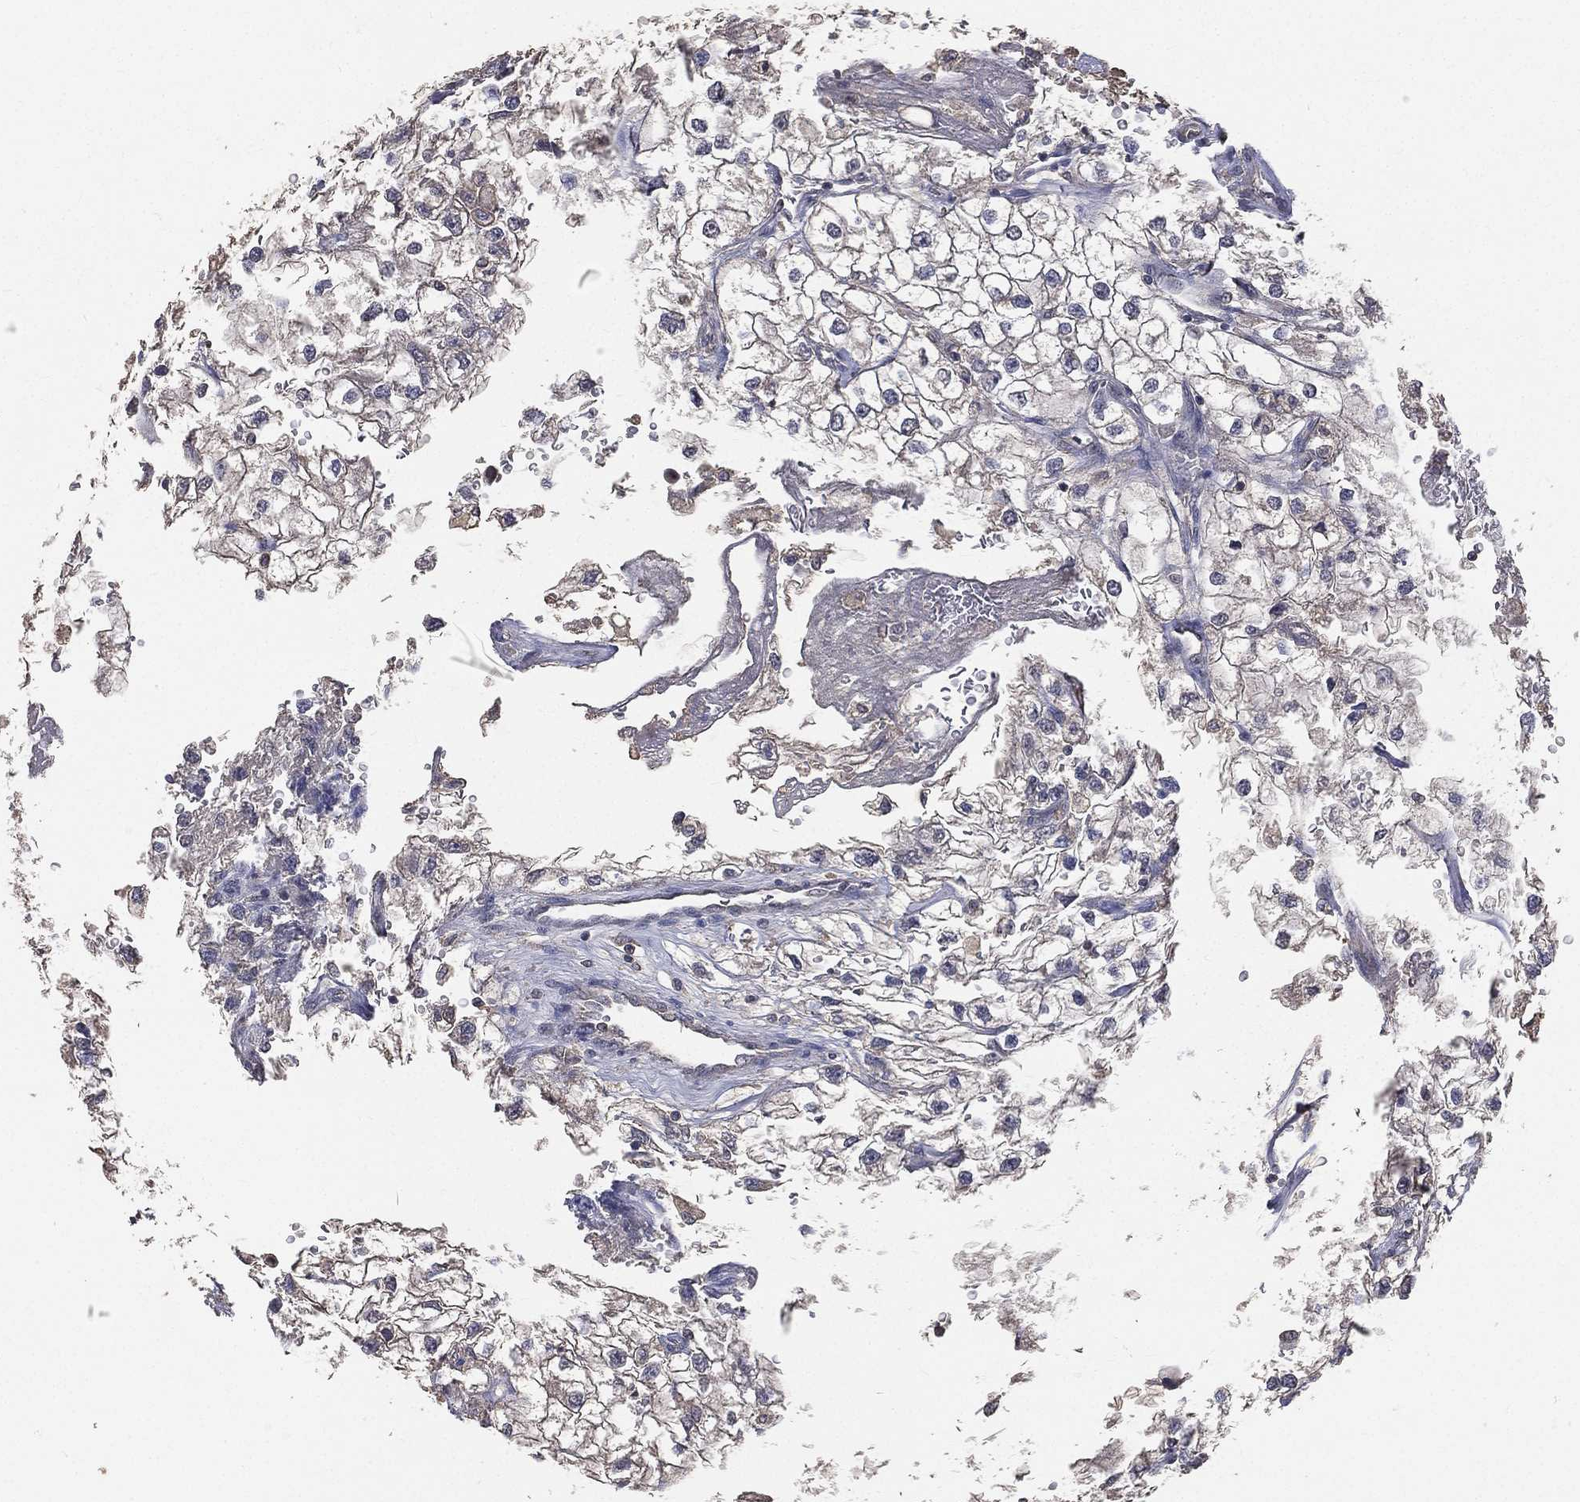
{"staining": {"intensity": "negative", "quantity": "none", "location": "none"}, "tissue": "renal cancer", "cell_type": "Tumor cells", "image_type": "cancer", "snomed": [{"axis": "morphology", "description": "Adenocarcinoma, NOS"}, {"axis": "topography", "description": "Kidney"}], "caption": "The micrograph reveals no staining of tumor cells in renal cancer (adenocarcinoma).", "gene": "SNAP25", "patient": {"sex": "male", "age": 59}}